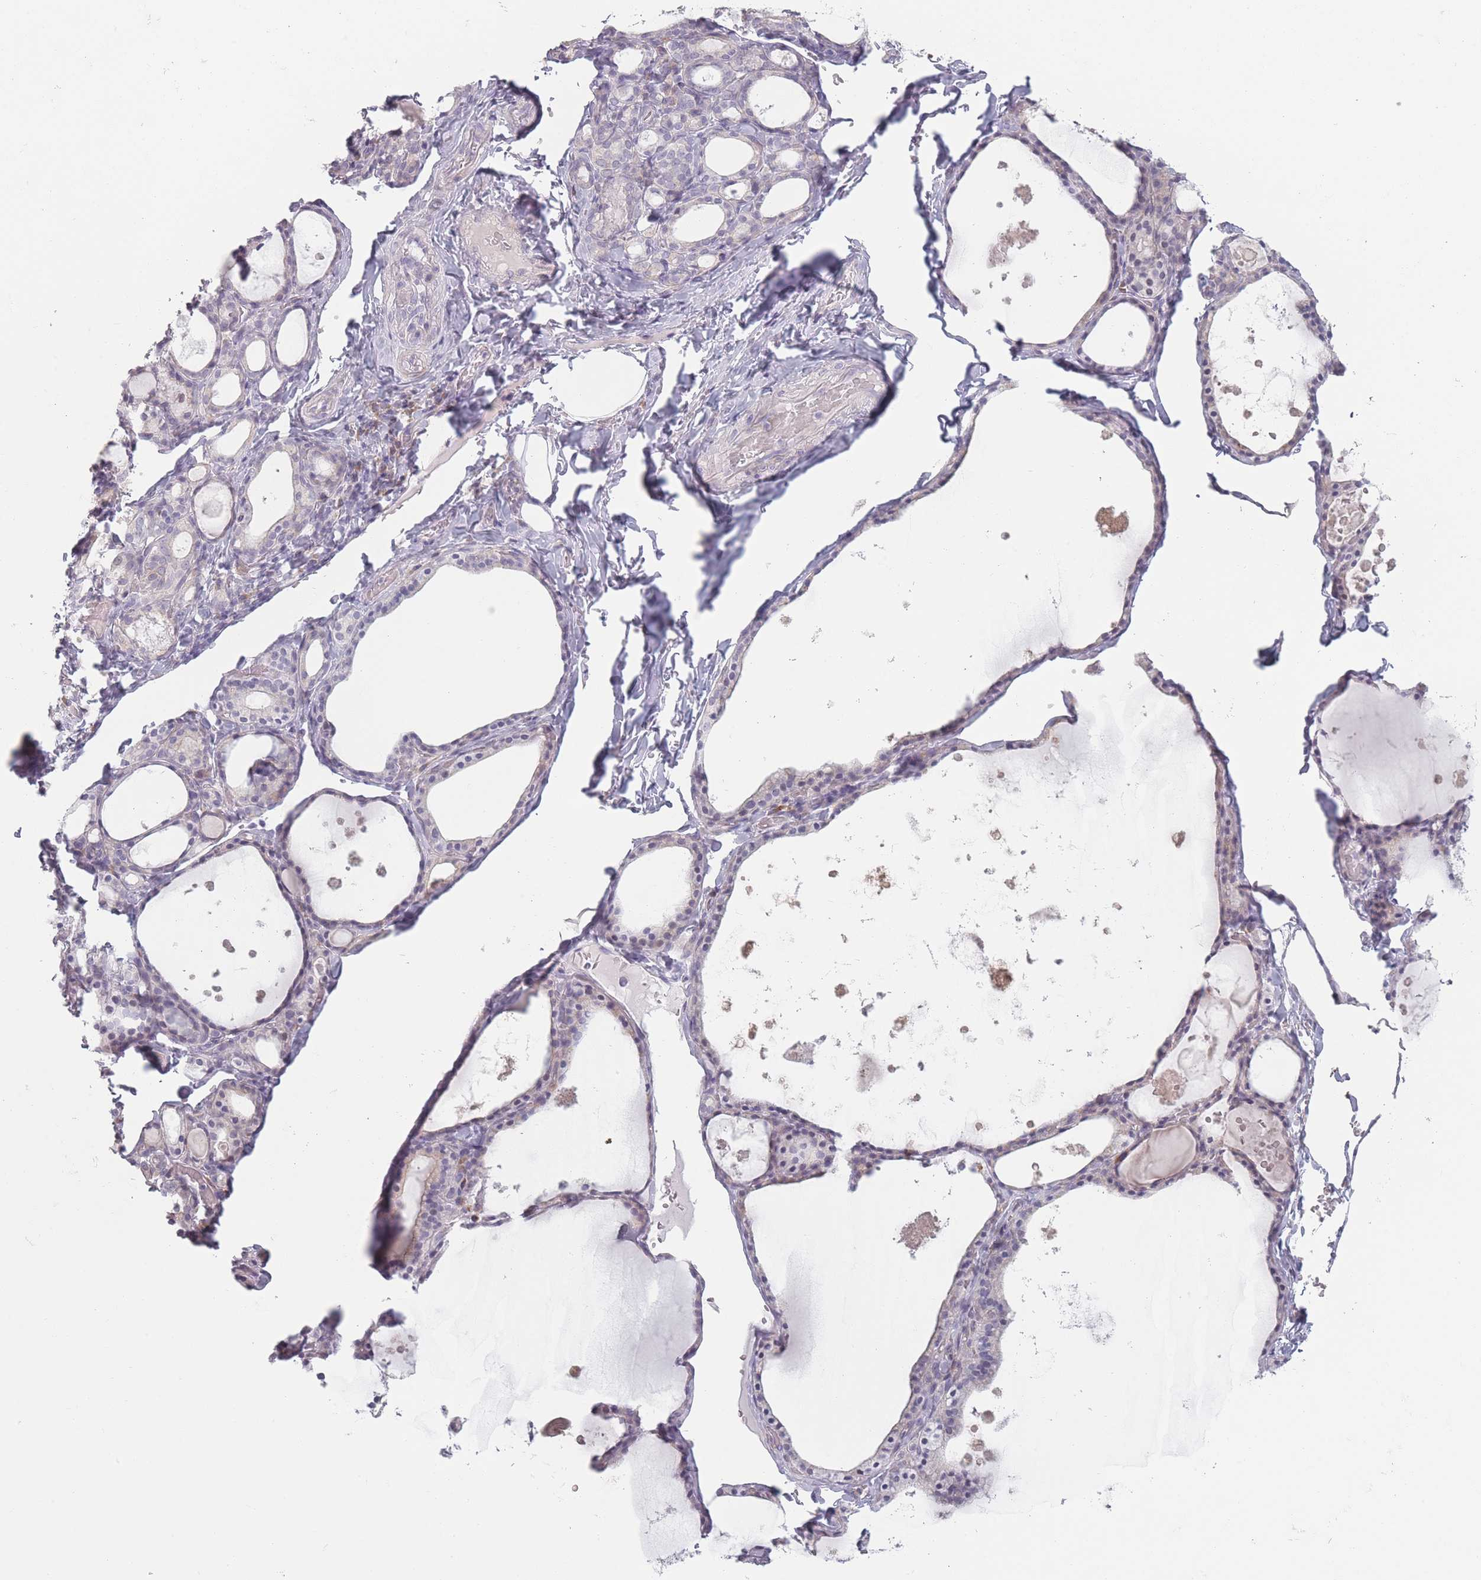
{"staining": {"intensity": "negative", "quantity": "none", "location": "none"}, "tissue": "thyroid gland", "cell_type": "Glandular cells", "image_type": "normal", "snomed": [{"axis": "morphology", "description": "Normal tissue, NOS"}, {"axis": "topography", "description": "Thyroid gland"}], "caption": "Benign thyroid gland was stained to show a protein in brown. There is no significant positivity in glandular cells. (DAB immunohistochemistry visualized using brightfield microscopy, high magnification).", "gene": "RASL10B", "patient": {"sex": "male", "age": 56}}